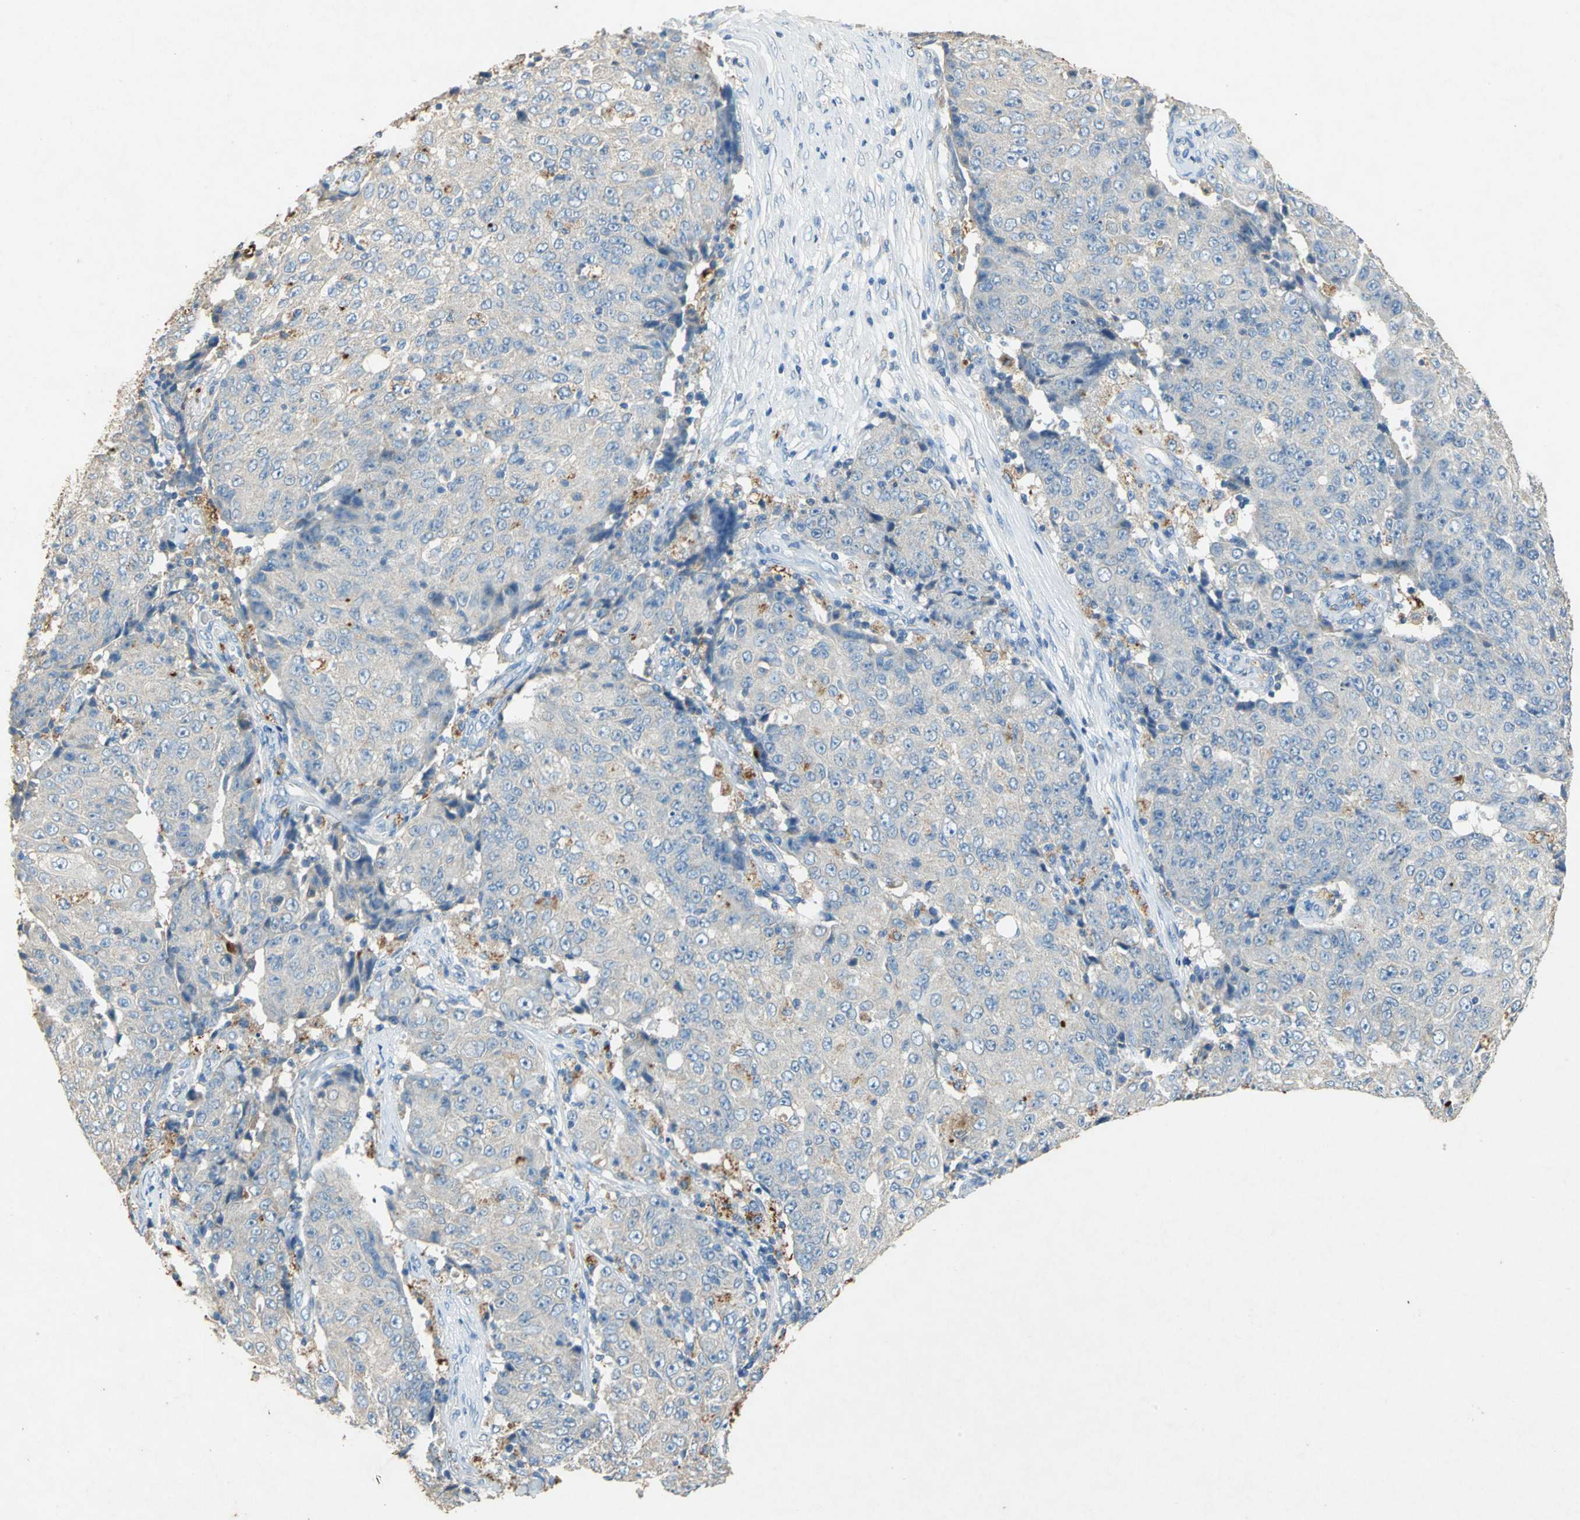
{"staining": {"intensity": "weak", "quantity": ">75%", "location": "cytoplasmic/membranous"}, "tissue": "ovarian cancer", "cell_type": "Tumor cells", "image_type": "cancer", "snomed": [{"axis": "morphology", "description": "Carcinoma, endometroid"}, {"axis": "topography", "description": "Ovary"}], "caption": "Immunohistochemistry of ovarian endometroid carcinoma reveals low levels of weak cytoplasmic/membranous expression in approximately >75% of tumor cells.", "gene": "ADAMTS5", "patient": {"sex": "female", "age": 42}}